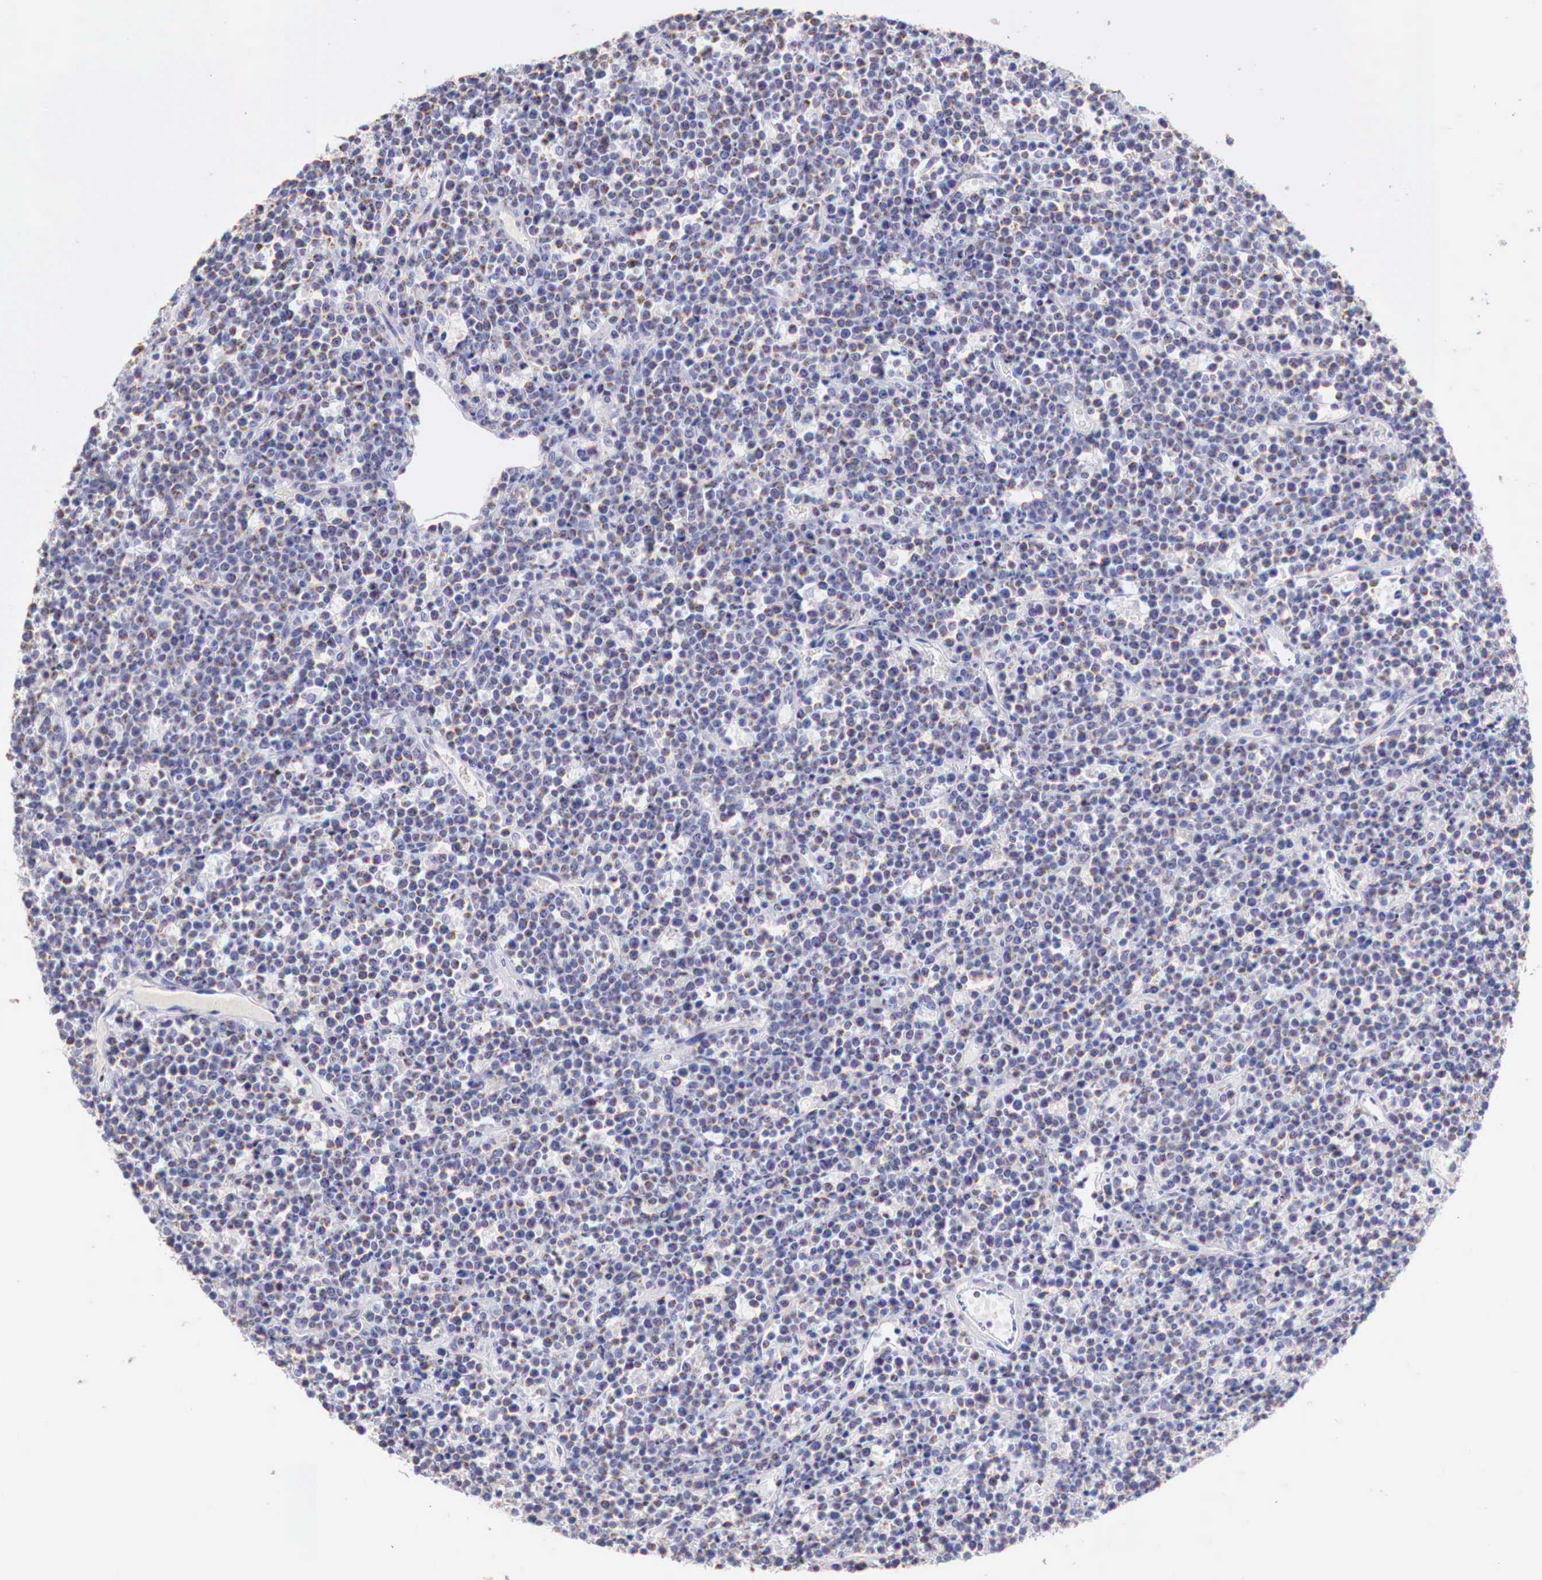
{"staining": {"intensity": "weak", "quantity": "<25%", "location": "cytoplasmic/membranous"}, "tissue": "lymphoma", "cell_type": "Tumor cells", "image_type": "cancer", "snomed": [{"axis": "morphology", "description": "Malignant lymphoma, non-Hodgkin's type, High grade"}, {"axis": "topography", "description": "Ovary"}], "caption": "A high-resolution micrograph shows immunohistochemistry staining of lymphoma, which reveals no significant staining in tumor cells.", "gene": "IDH3G", "patient": {"sex": "female", "age": 56}}